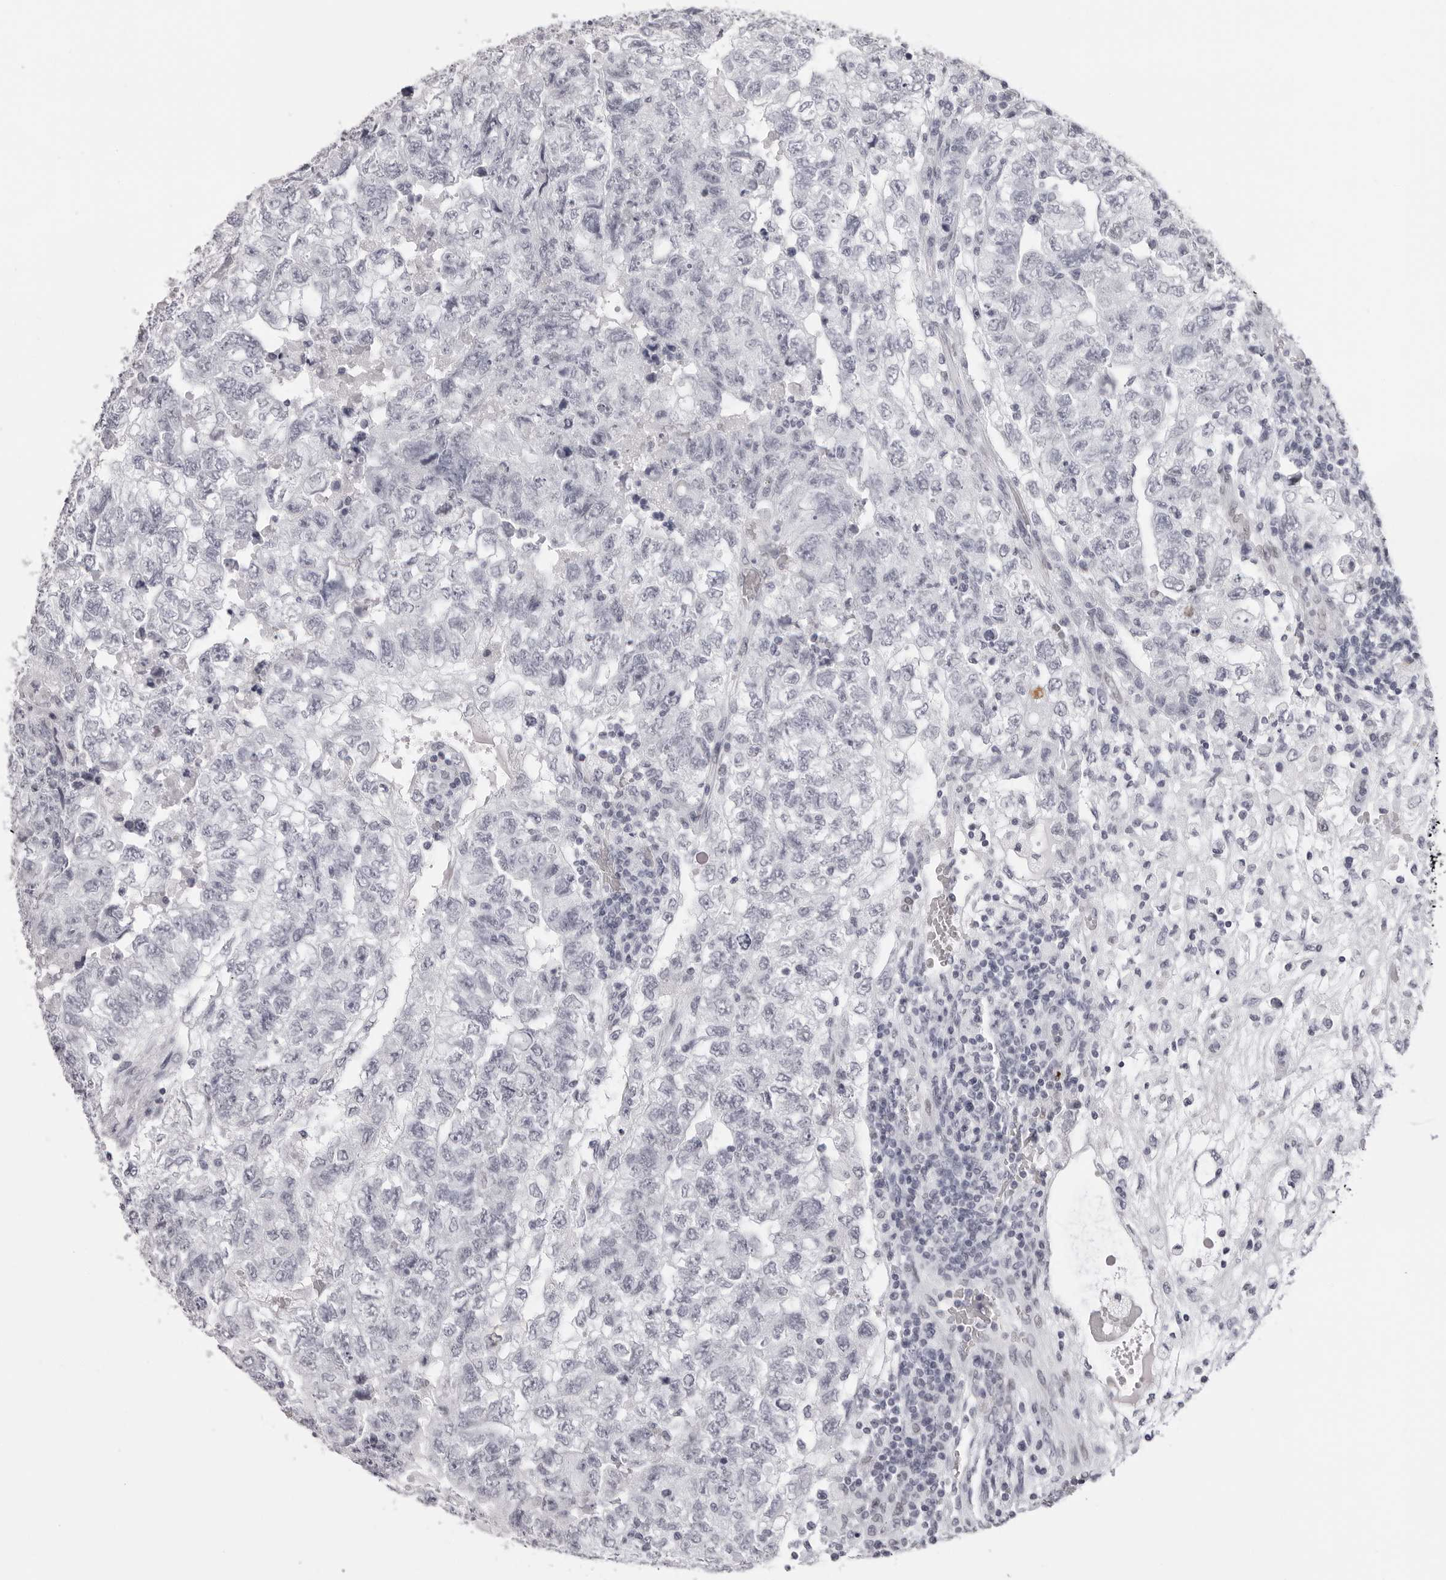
{"staining": {"intensity": "negative", "quantity": "none", "location": "none"}, "tissue": "testis cancer", "cell_type": "Tumor cells", "image_type": "cancer", "snomed": [{"axis": "morphology", "description": "Carcinoma, Embryonal, NOS"}, {"axis": "topography", "description": "Testis"}], "caption": "Immunohistochemistry image of neoplastic tissue: testis embryonal carcinoma stained with DAB reveals no significant protein staining in tumor cells.", "gene": "MAFK", "patient": {"sex": "male", "age": 36}}